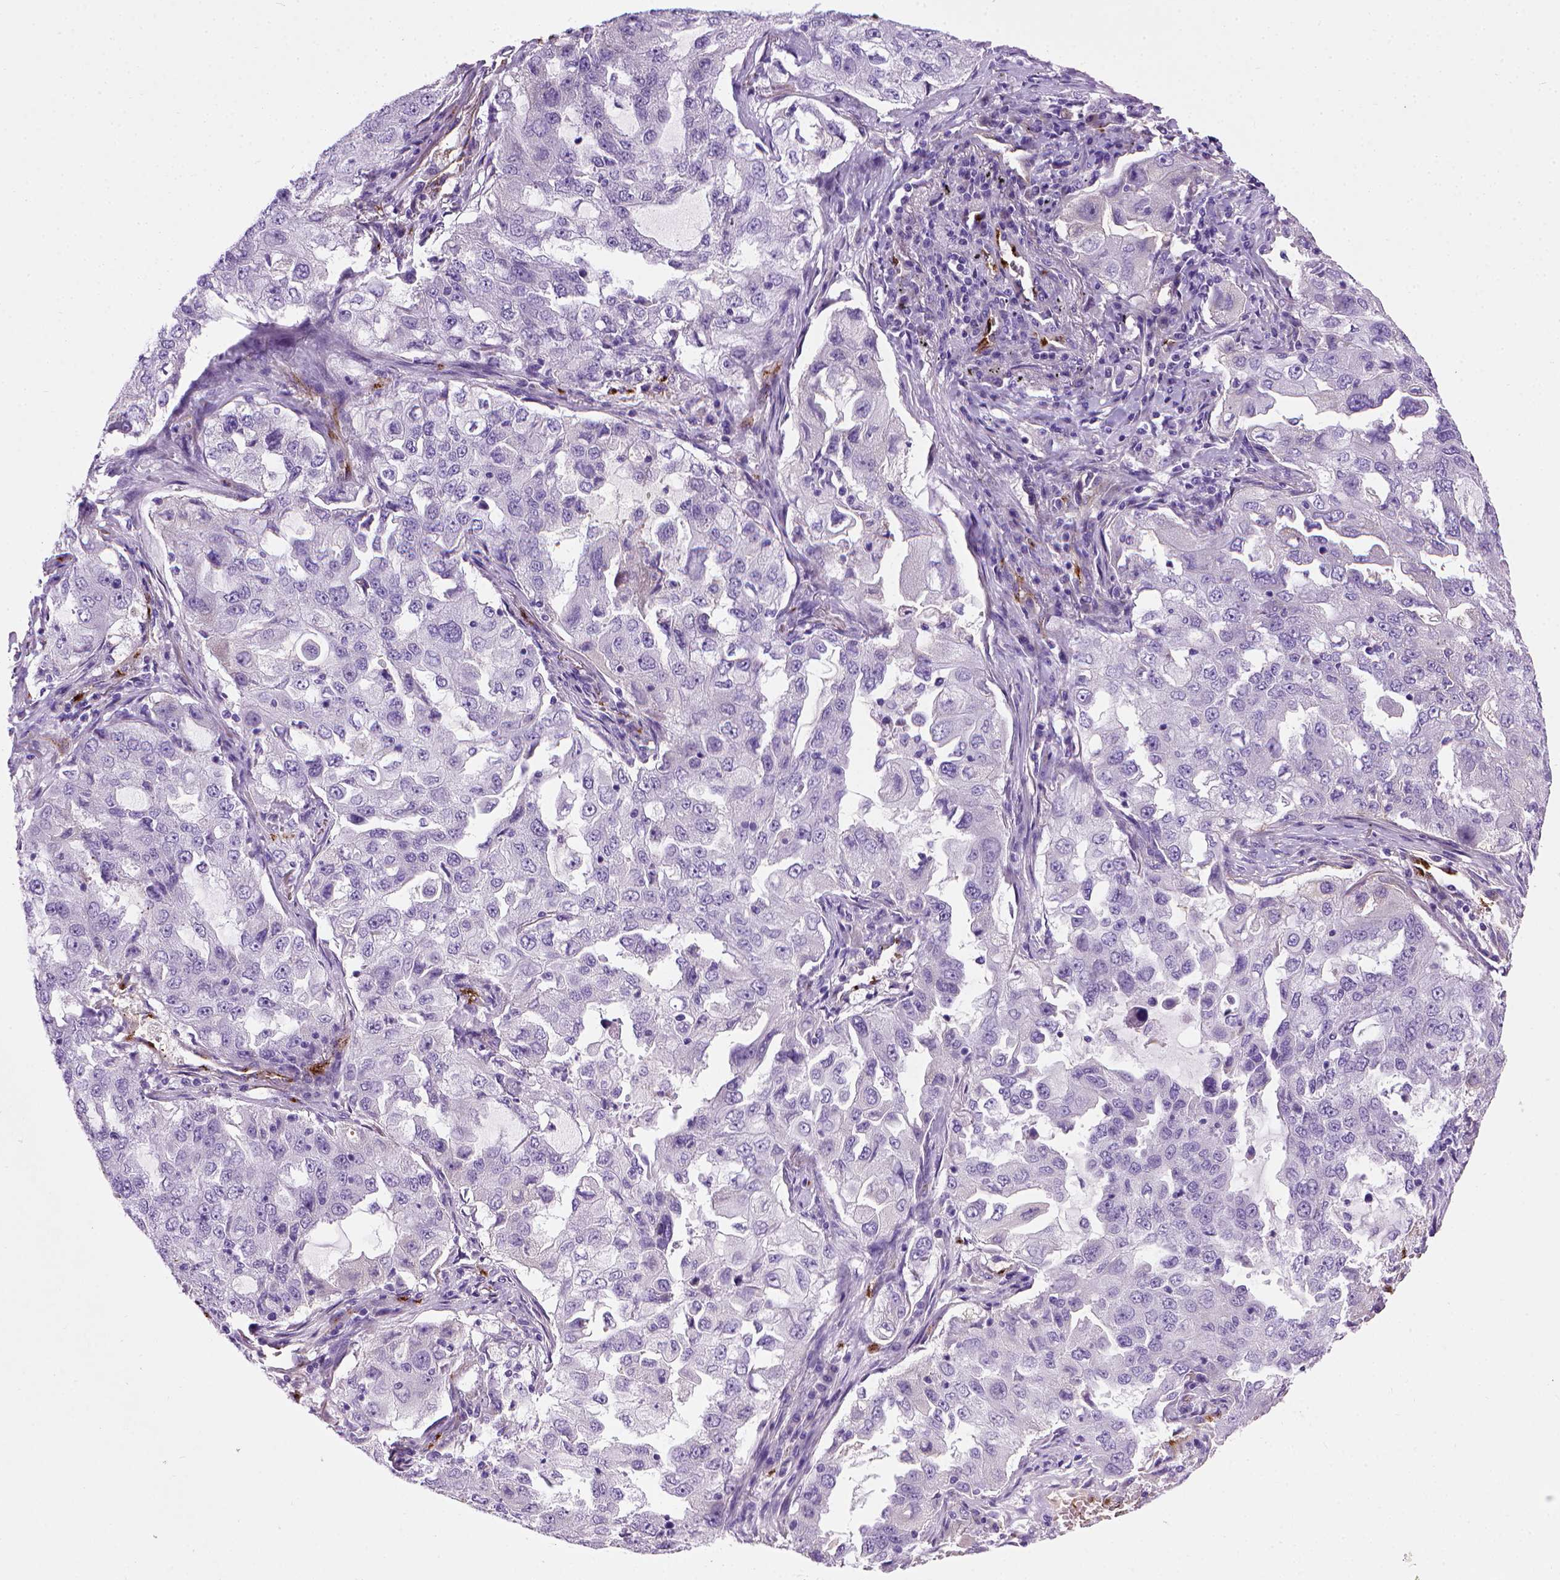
{"staining": {"intensity": "negative", "quantity": "none", "location": "none"}, "tissue": "lung cancer", "cell_type": "Tumor cells", "image_type": "cancer", "snomed": [{"axis": "morphology", "description": "Adenocarcinoma, NOS"}, {"axis": "topography", "description": "Lung"}], "caption": "Immunohistochemistry of human lung cancer shows no staining in tumor cells.", "gene": "VWF", "patient": {"sex": "female", "age": 61}}